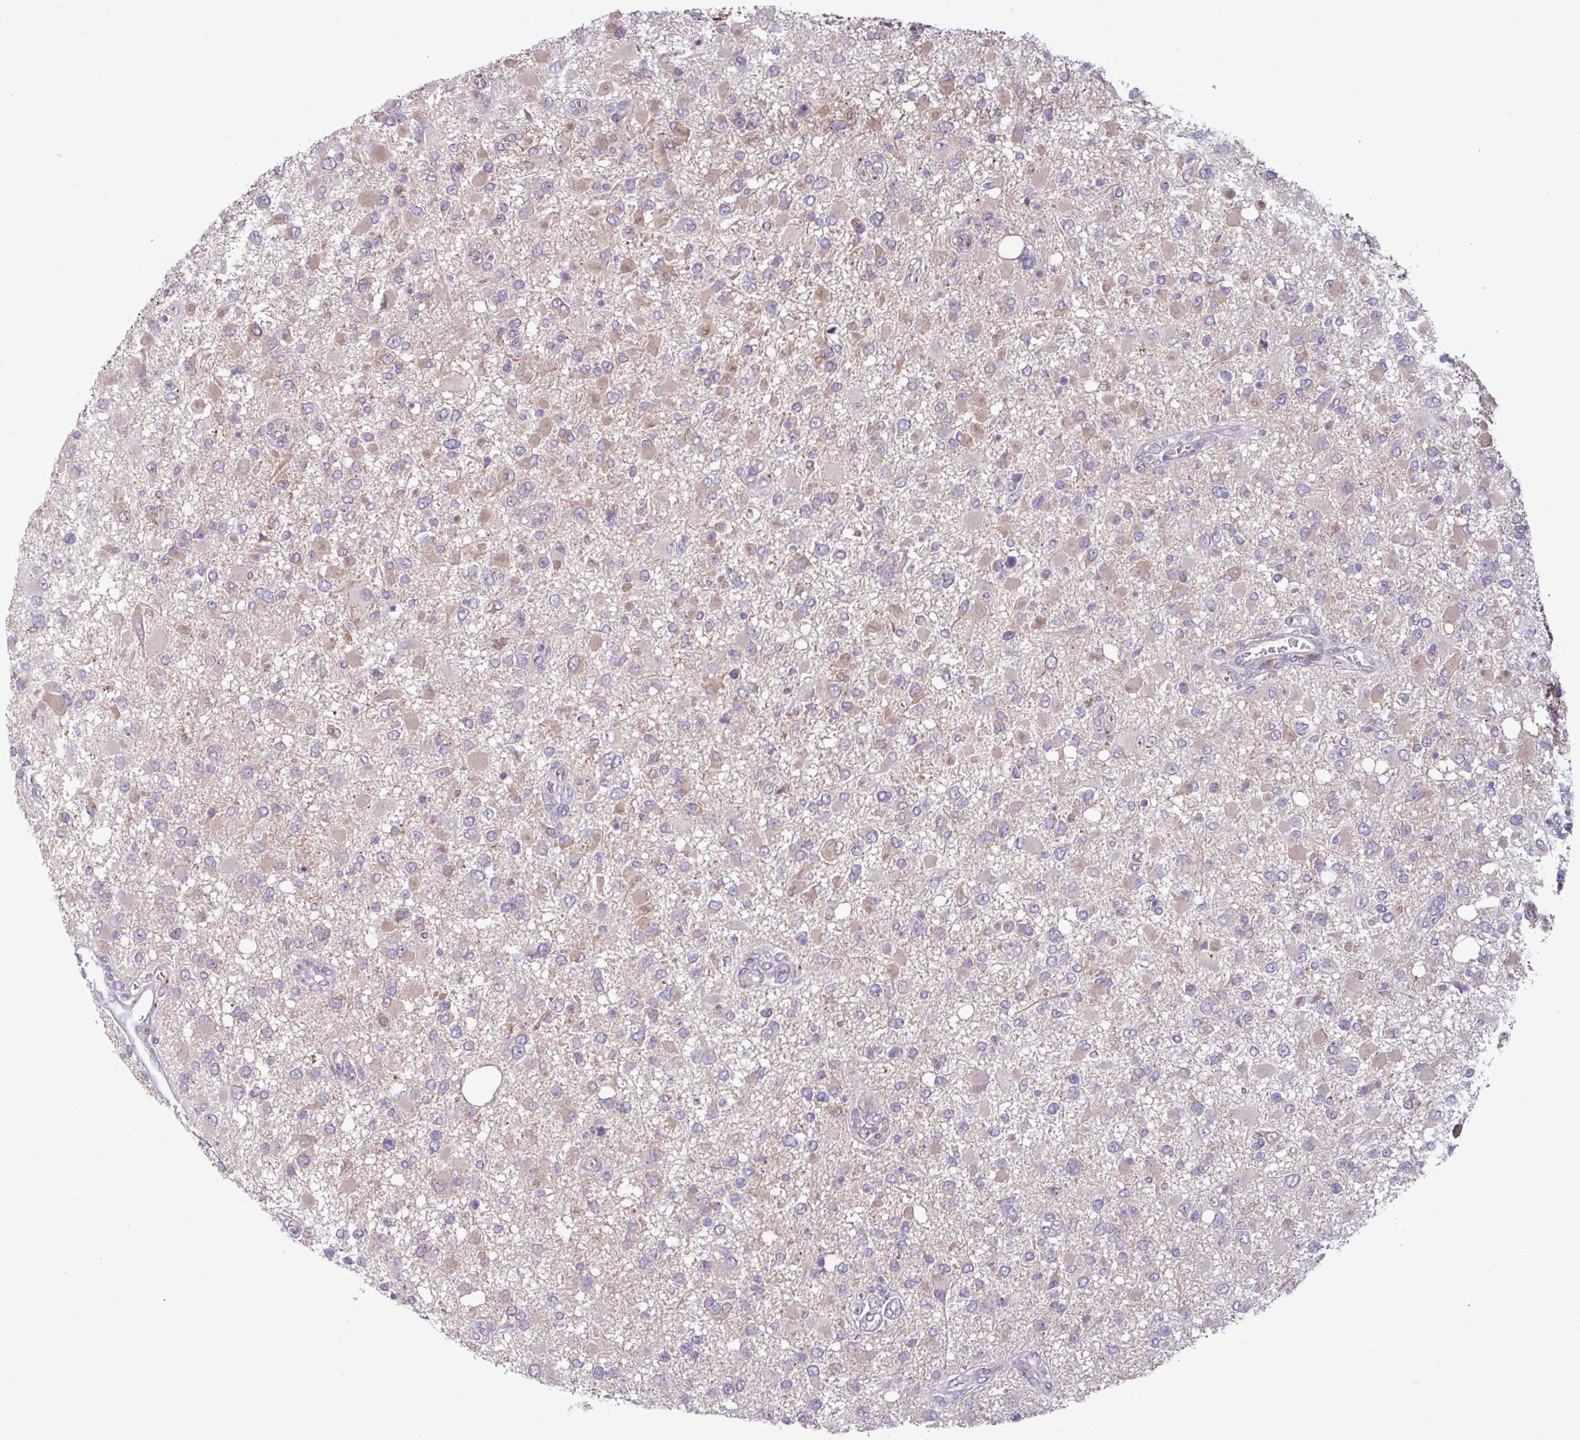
{"staining": {"intensity": "weak", "quantity": "<25%", "location": "cytoplasmic/membranous"}, "tissue": "glioma", "cell_type": "Tumor cells", "image_type": "cancer", "snomed": [{"axis": "morphology", "description": "Glioma, malignant, High grade"}, {"axis": "topography", "description": "Brain"}], "caption": "This is a image of IHC staining of malignant glioma (high-grade), which shows no staining in tumor cells.", "gene": "STIMATE", "patient": {"sex": "male", "age": 53}}